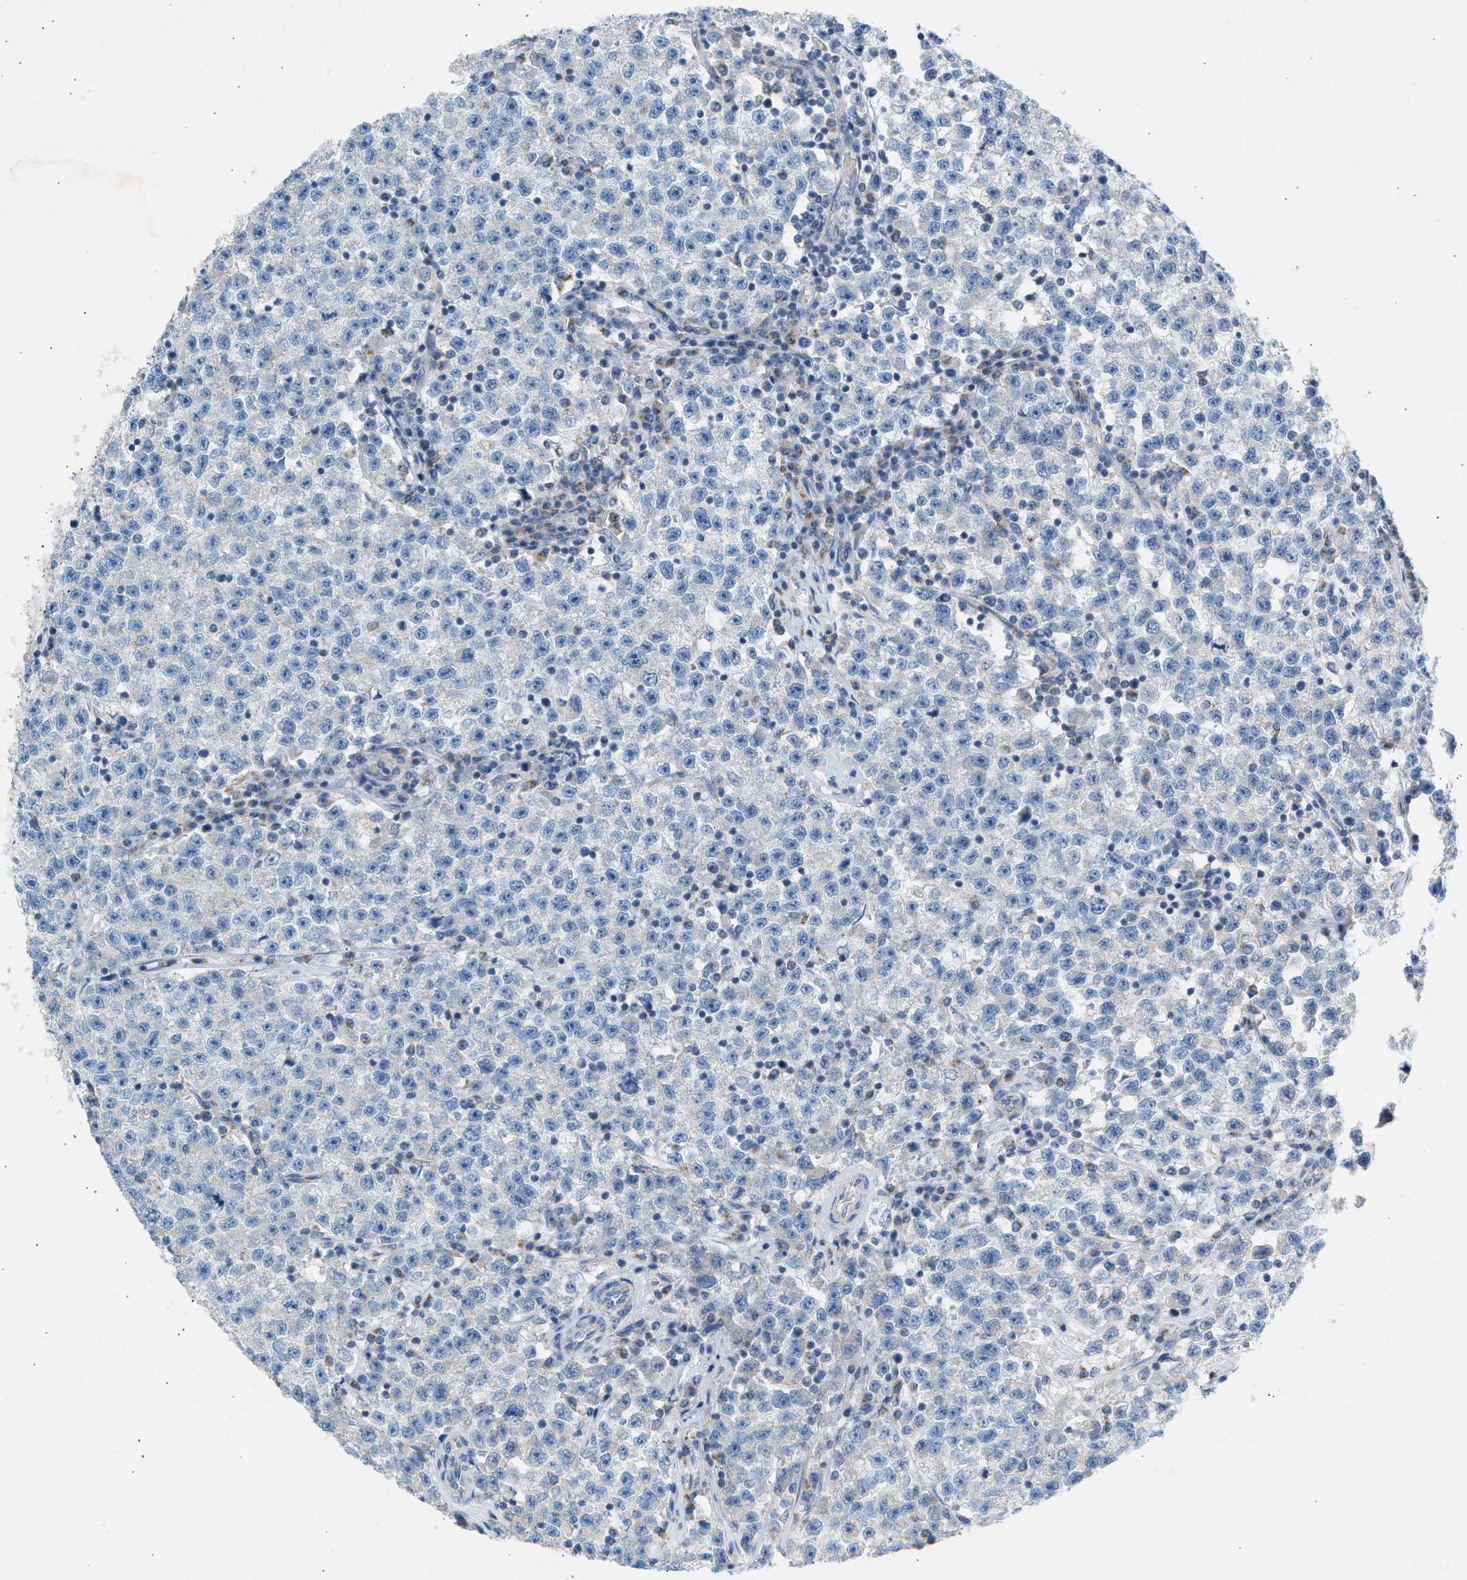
{"staining": {"intensity": "negative", "quantity": "none", "location": "none"}, "tissue": "testis cancer", "cell_type": "Tumor cells", "image_type": "cancer", "snomed": [{"axis": "morphology", "description": "Seminoma, NOS"}, {"axis": "topography", "description": "Testis"}], "caption": "The photomicrograph displays no significant staining in tumor cells of testis cancer (seminoma).", "gene": "NDUFS8", "patient": {"sex": "male", "age": 22}}